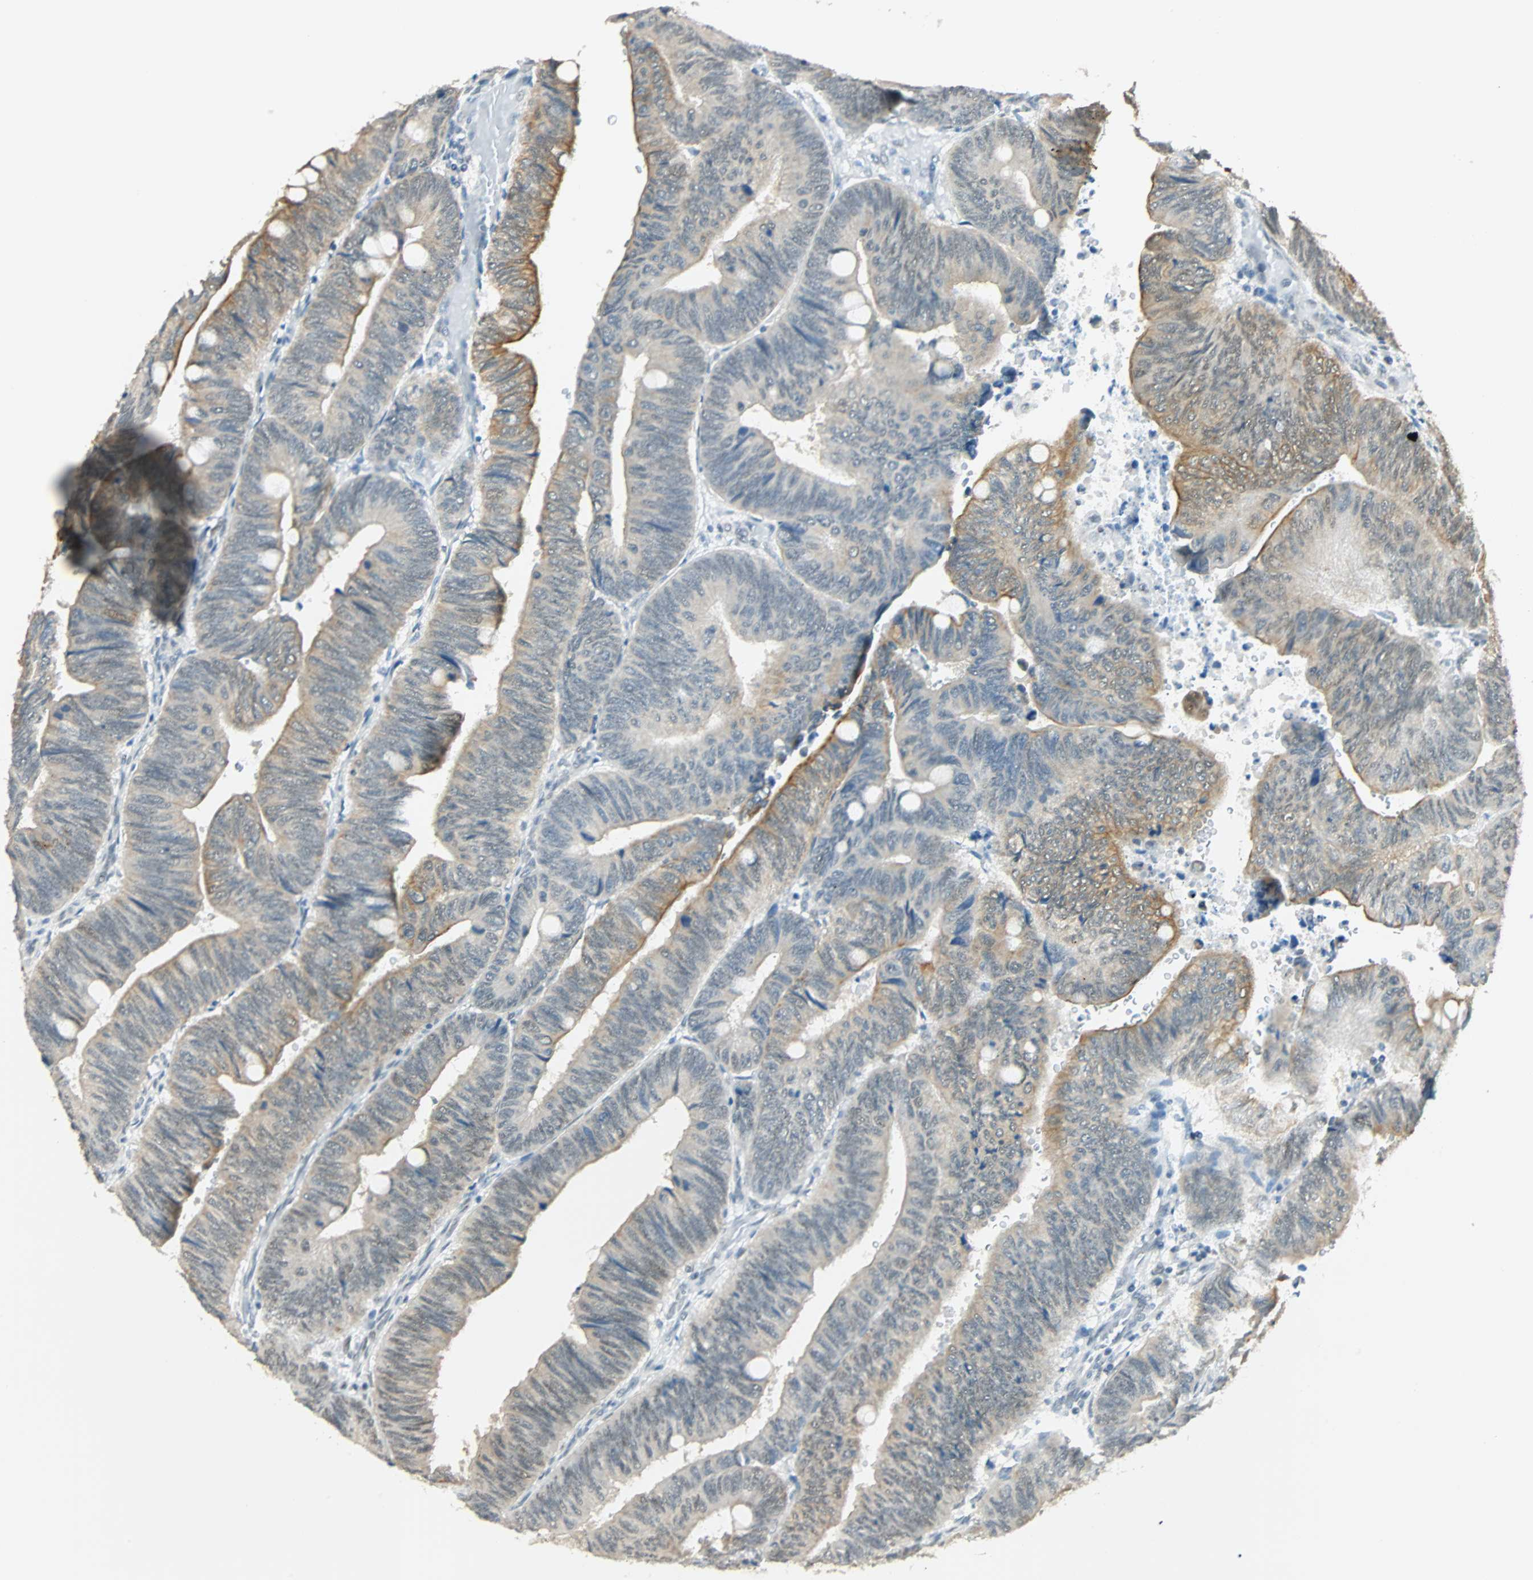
{"staining": {"intensity": "moderate", "quantity": "25%-75%", "location": "cytoplasmic/membranous,nuclear"}, "tissue": "colorectal cancer", "cell_type": "Tumor cells", "image_type": "cancer", "snomed": [{"axis": "morphology", "description": "Normal tissue, NOS"}, {"axis": "morphology", "description": "Adenocarcinoma, NOS"}, {"axis": "topography", "description": "Rectum"}, {"axis": "topography", "description": "Peripheral nerve tissue"}], "caption": "This photomicrograph reveals IHC staining of adenocarcinoma (colorectal), with medium moderate cytoplasmic/membranous and nuclear staining in about 25%-75% of tumor cells.", "gene": "NELFE", "patient": {"sex": "male", "age": 92}}